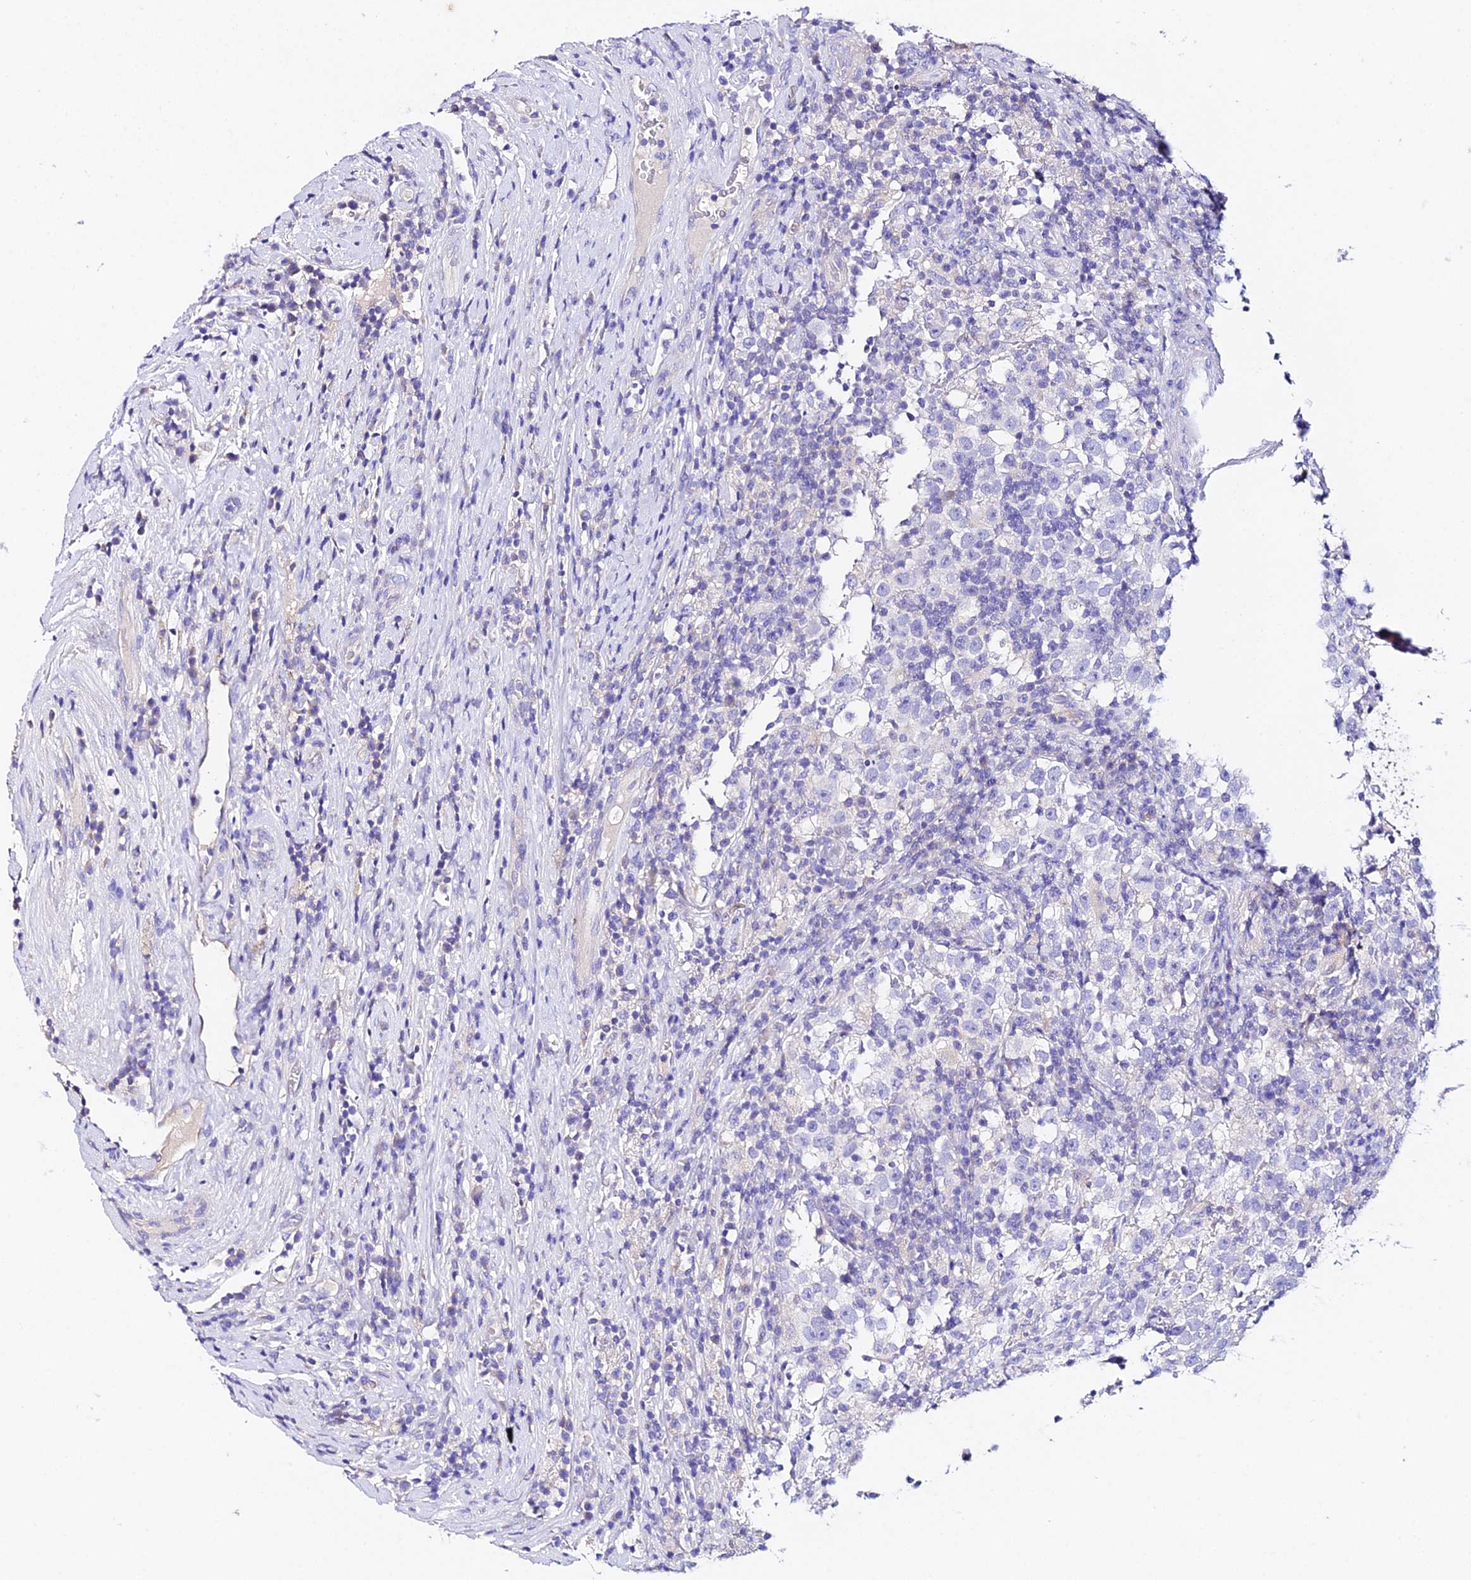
{"staining": {"intensity": "negative", "quantity": "none", "location": "none"}, "tissue": "testis cancer", "cell_type": "Tumor cells", "image_type": "cancer", "snomed": [{"axis": "morphology", "description": "Normal tissue, NOS"}, {"axis": "morphology", "description": "Seminoma, NOS"}, {"axis": "topography", "description": "Testis"}], "caption": "Photomicrograph shows no significant protein positivity in tumor cells of testis cancer.", "gene": "TMEM117", "patient": {"sex": "male", "age": 43}}